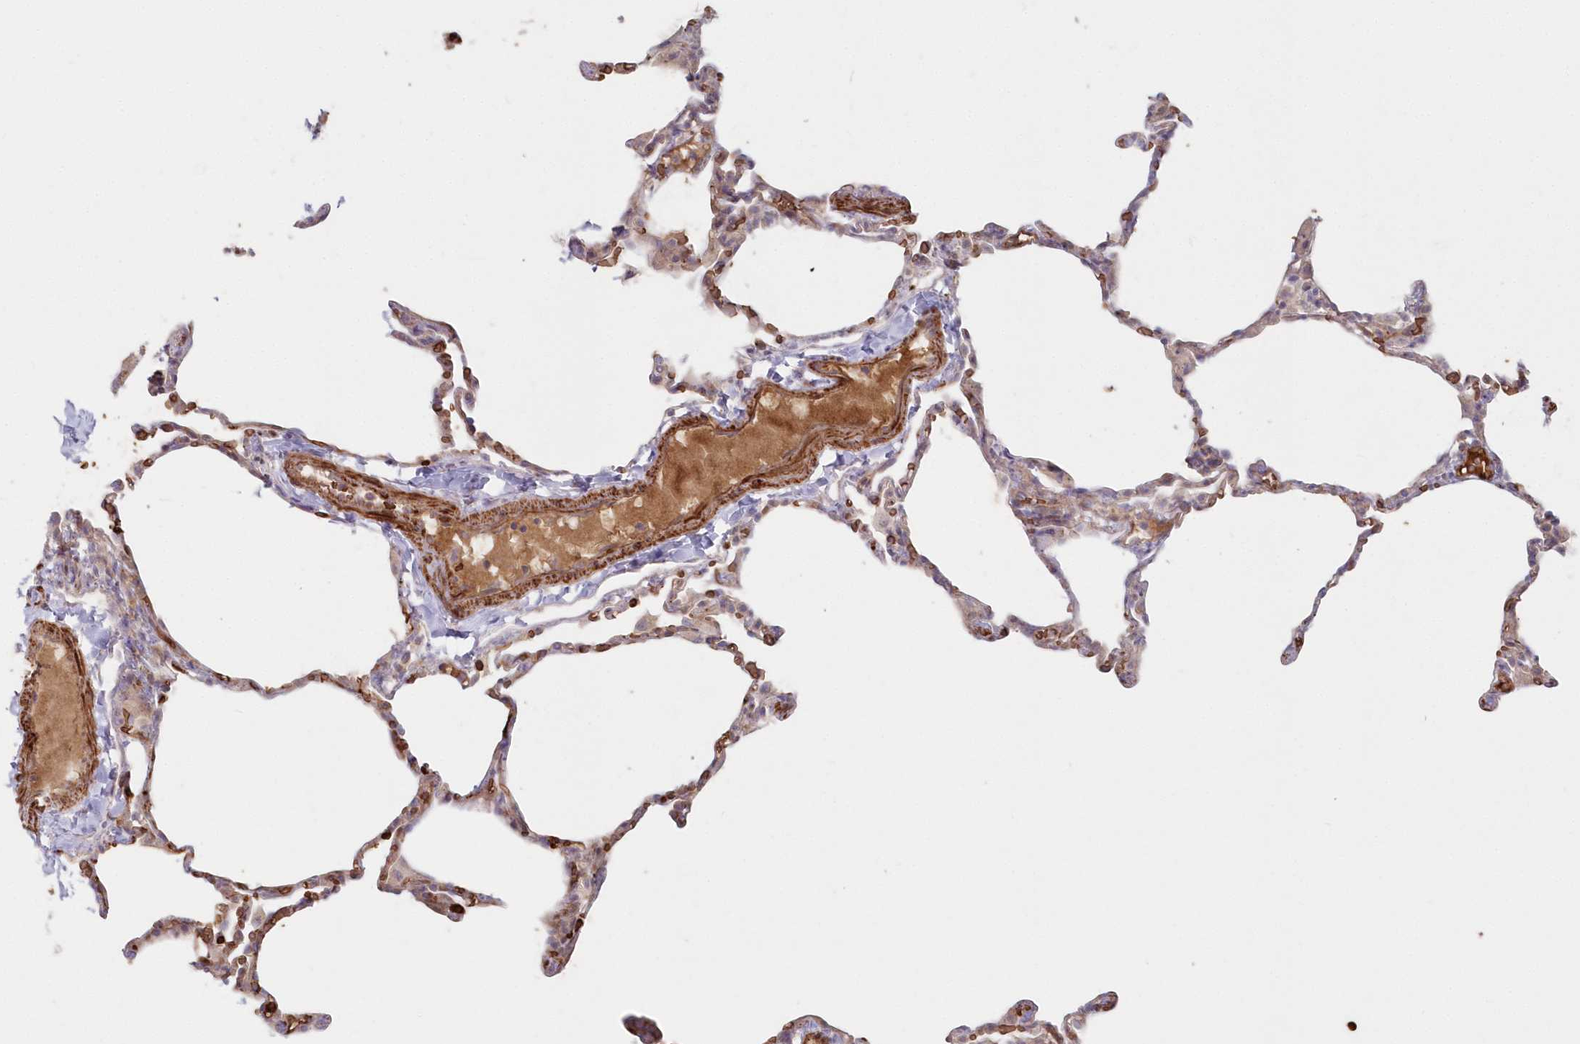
{"staining": {"intensity": "negative", "quantity": "none", "location": "none"}, "tissue": "lung", "cell_type": "Alveolar cells", "image_type": "normal", "snomed": [{"axis": "morphology", "description": "Normal tissue, NOS"}, {"axis": "topography", "description": "Lung"}], "caption": "High power microscopy histopathology image of an immunohistochemistry (IHC) image of unremarkable lung, revealing no significant positivity in alveolar cells.", "gene": "SERINC1", "patient": {"sex": "male", "age": 20}}